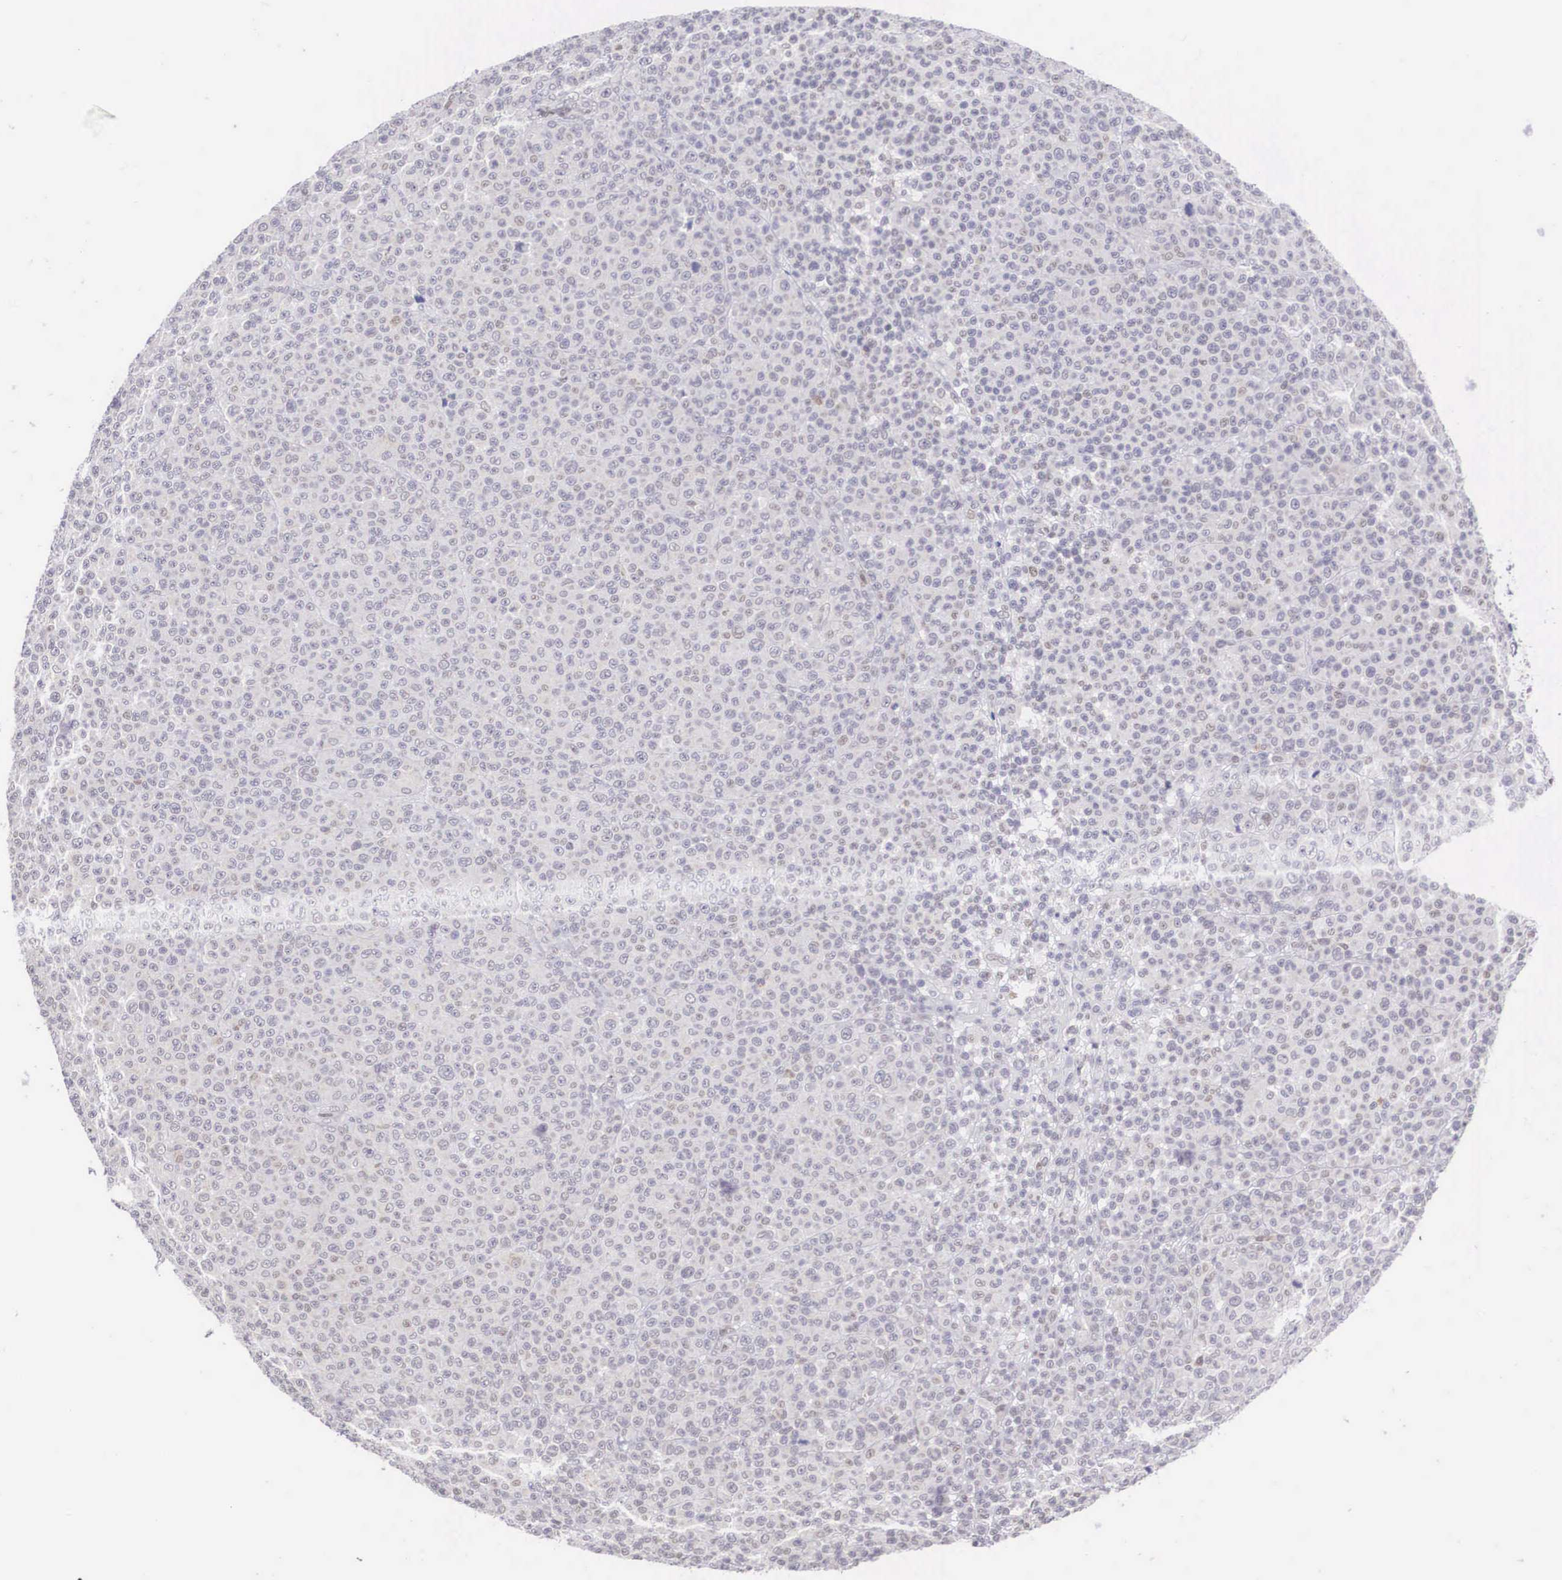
{"staining": {"intensity": "weak", "quantity": "<25%", "location": "cytoplasmic/membranous"}, "tissue": "melanoma", "cell_type": "Tumor cells", "image_type": "cancer", "snomed": [{"axis": "morphology", "description": "Malignant melanoma, Metastatic site"}, {"axis": "topography", "description": "Skin"}], "caption": "Tumor cells are negative for protein expression in human malignant melanoma (metastatic site).", "gene": "SLC25A21", "patient": {"sex": "male", "age": 32}}